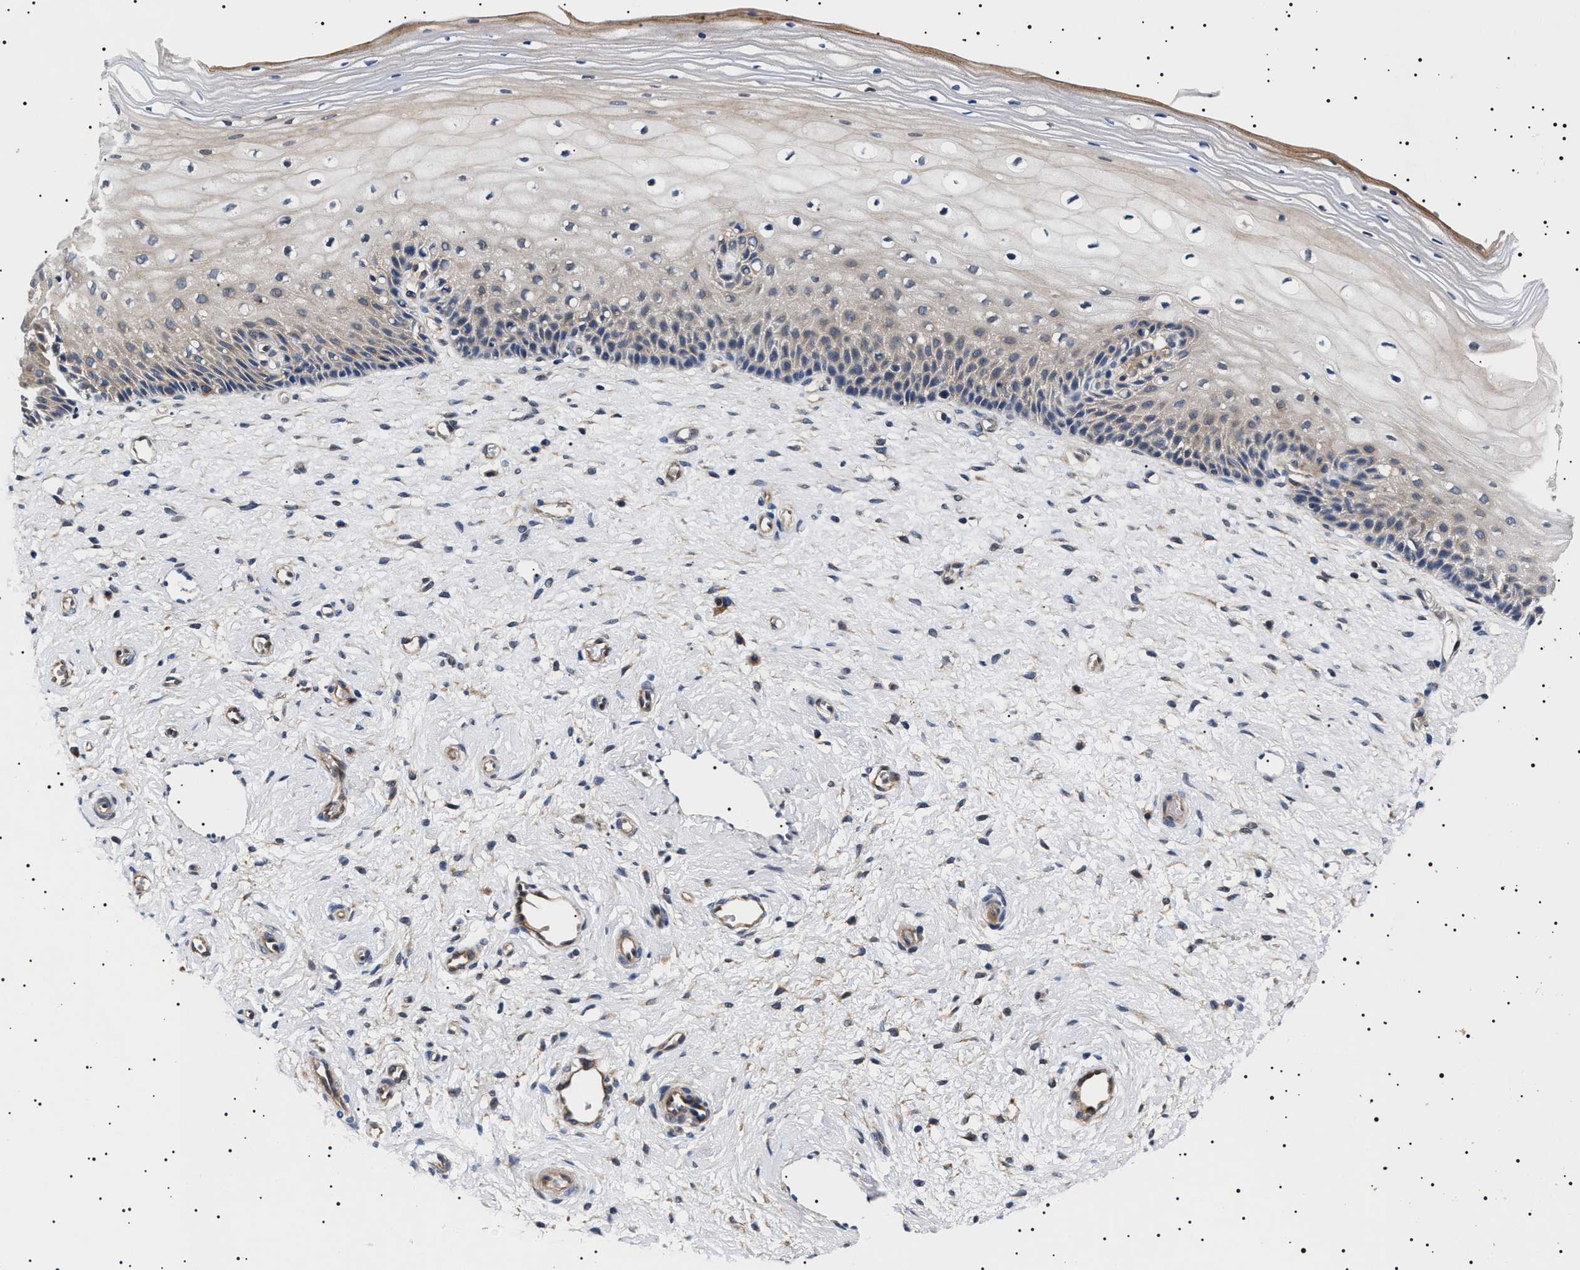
{"staining": {"intensity": "strong", "quantity": ">75%", "location": "cytoplasmic/membranous"}, "tissue": "cervix", "cell_type": "Glandular cells", "image_type": "normal", "snomed": [{"axis": "morphology", "description": "Normal tissue, NOS"}, {"axis": "topography", "description": "Cervix"}], "caption": "Immunohistochemistry image of benign cervix: human cervix stained using immunohistochemistry reveals high levels of strong protein expression localized specifically in the cytoplasmic/membranous of glandular cells, appearing as a cytoplasmic/membranous brown color.", "gene": "SLC4A7", "patient": {"sex": "female", "age": 39}}